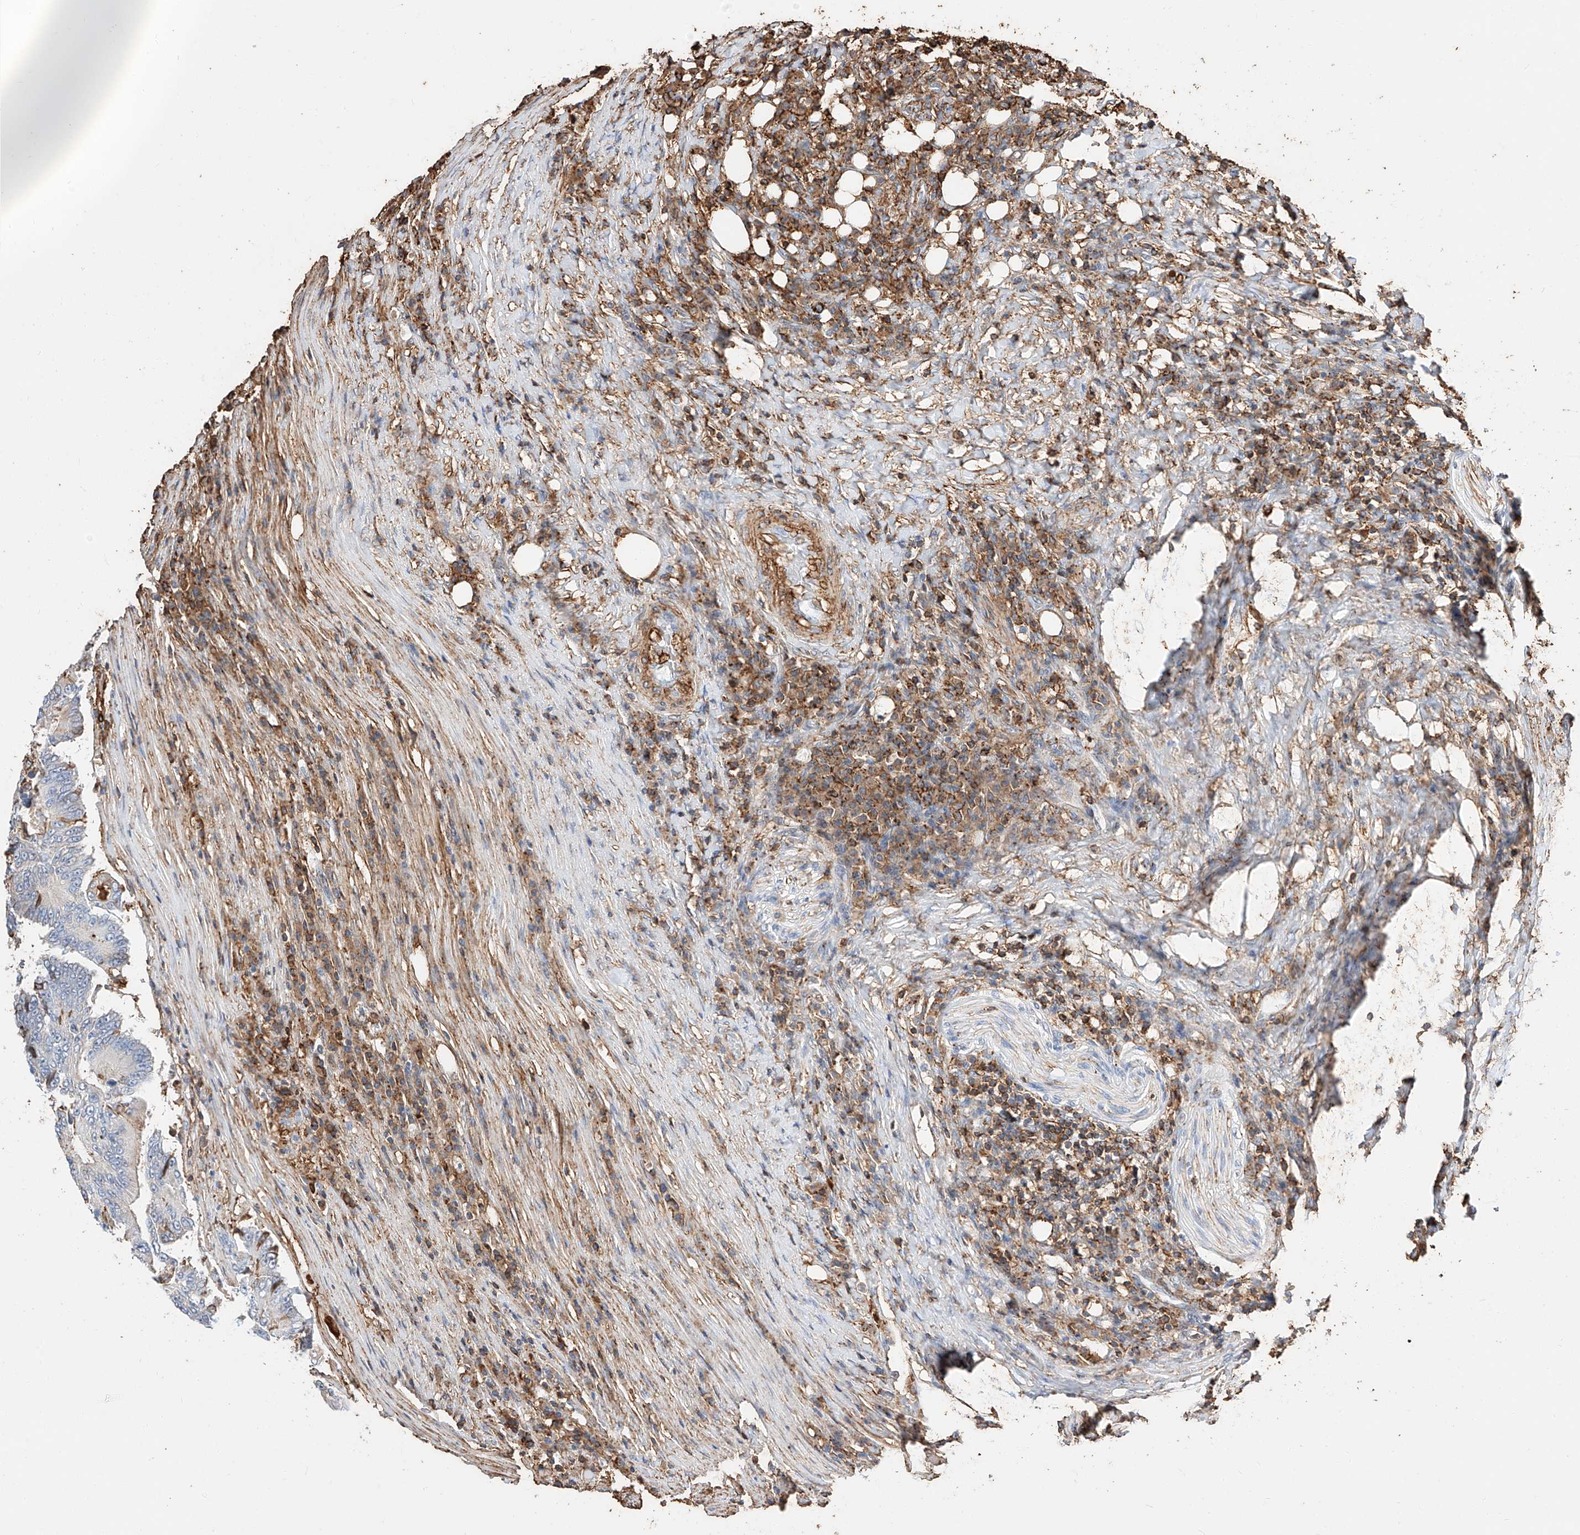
{"staining": {"intensity": "negative", "quantity": "none", "location": "none"}, "tissue": "colorectal cancer", "cell_type": "Tumor cells", "image_type": "cancer", "snomed": [{"axis": "morphology", "description": "Adenocarcinoma, NOS"}, {"axis": "topography", "description": "Colon"}], "caption": "Tumor cells show no significant protein expression in colorectal cancer (adenocarcinoma).", "gene": "WFS1", "patient": {"sex": "male", "age": 83}}